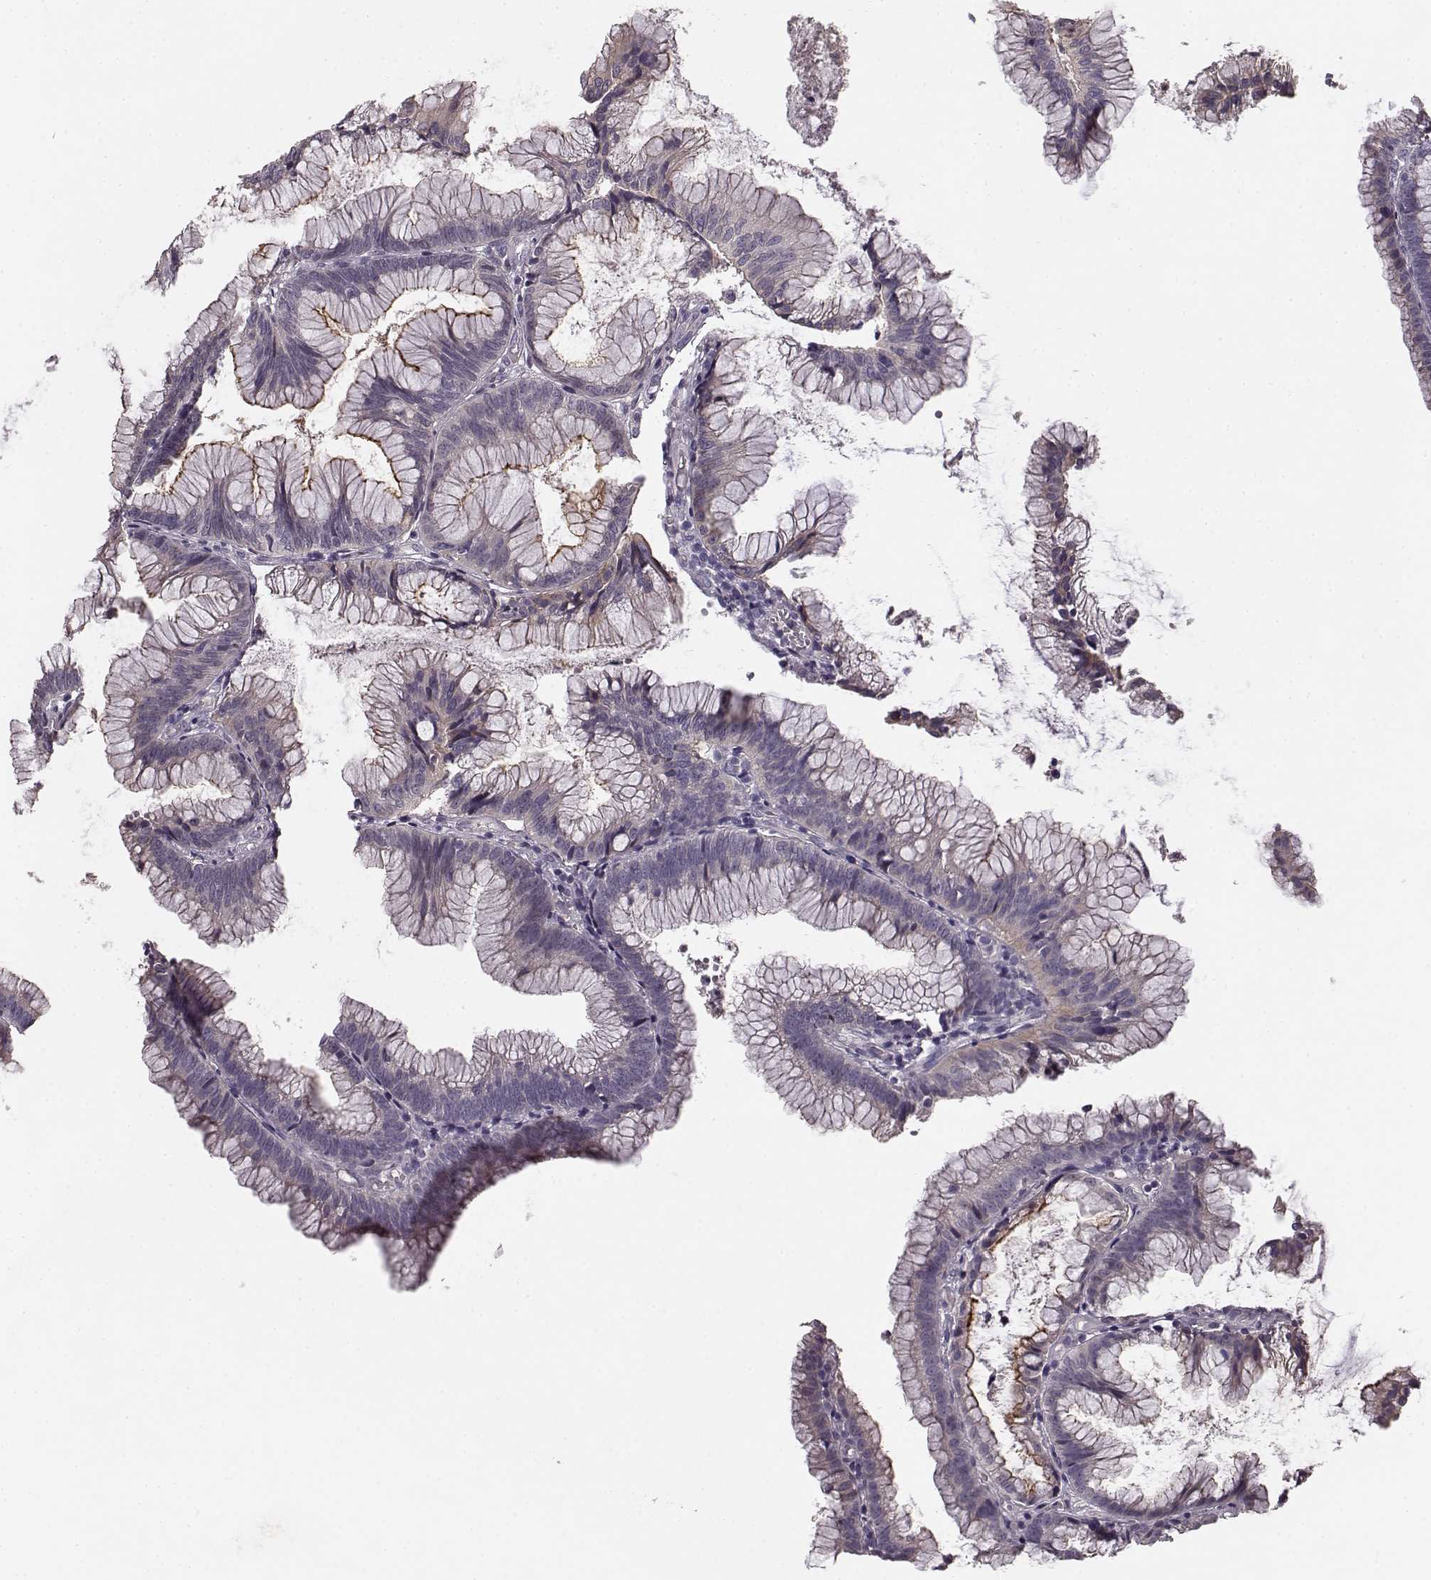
{"staining": {"intensity": "negative", "quantity": "none", "location": "none"}, "tissue": "colorectal cancer", "cell_type": "Tumor cells", "image_type": "cancer", "snomed": [{"axis": "morphology", "description": "Adenocarcinoma, NOS"}, {"axis": "topography", "description": "Colon"}], "caption": "Tumor cells show no significant expression in colorectal adenocarcinoma.", "gene": "GHR", "patient": {"sex": "female", "age": 78}}